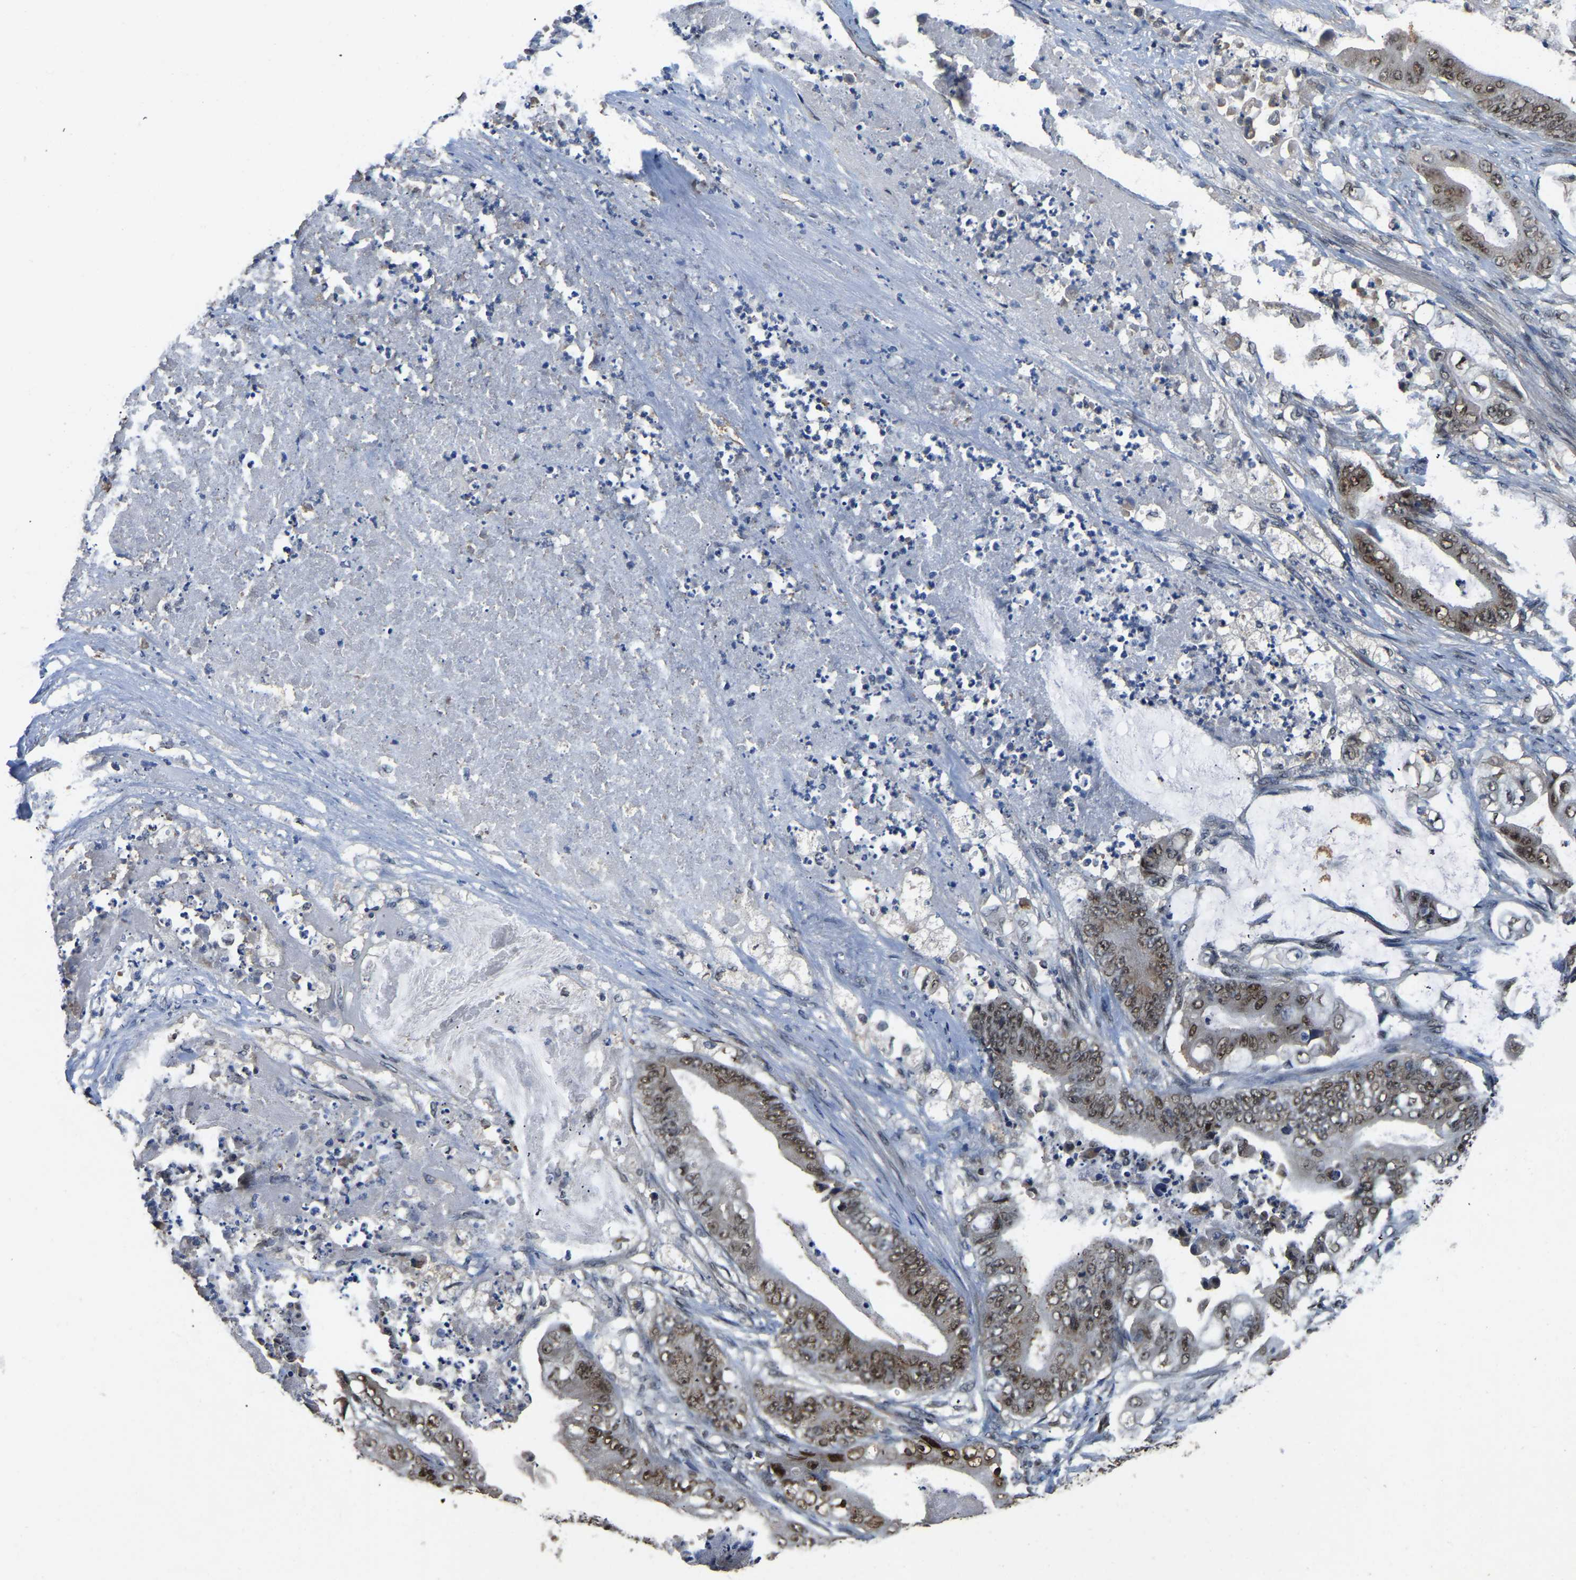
{"staining": {"intensity": "moderate", "quantity": ">75%", "location": "cytoplasmic/membranous,nuclear"}, "tissue": "stomach cancer", "cell_type": "Tumor cells", "image_type": "cancer", "snomed": [{"axis": "morphology", "description": "Adenocarcinoma, NOS"}, {"axis": "topography", "description": "Stomach"}], "caption": "Tumor cells demonstrate medium levels of moderate cytoplasmic/membranous and nuclear positivity in approximately >75% of cells in stomach cancer.", "gene": "DFFA", "patient": {"sex": "female", "age": 73}}